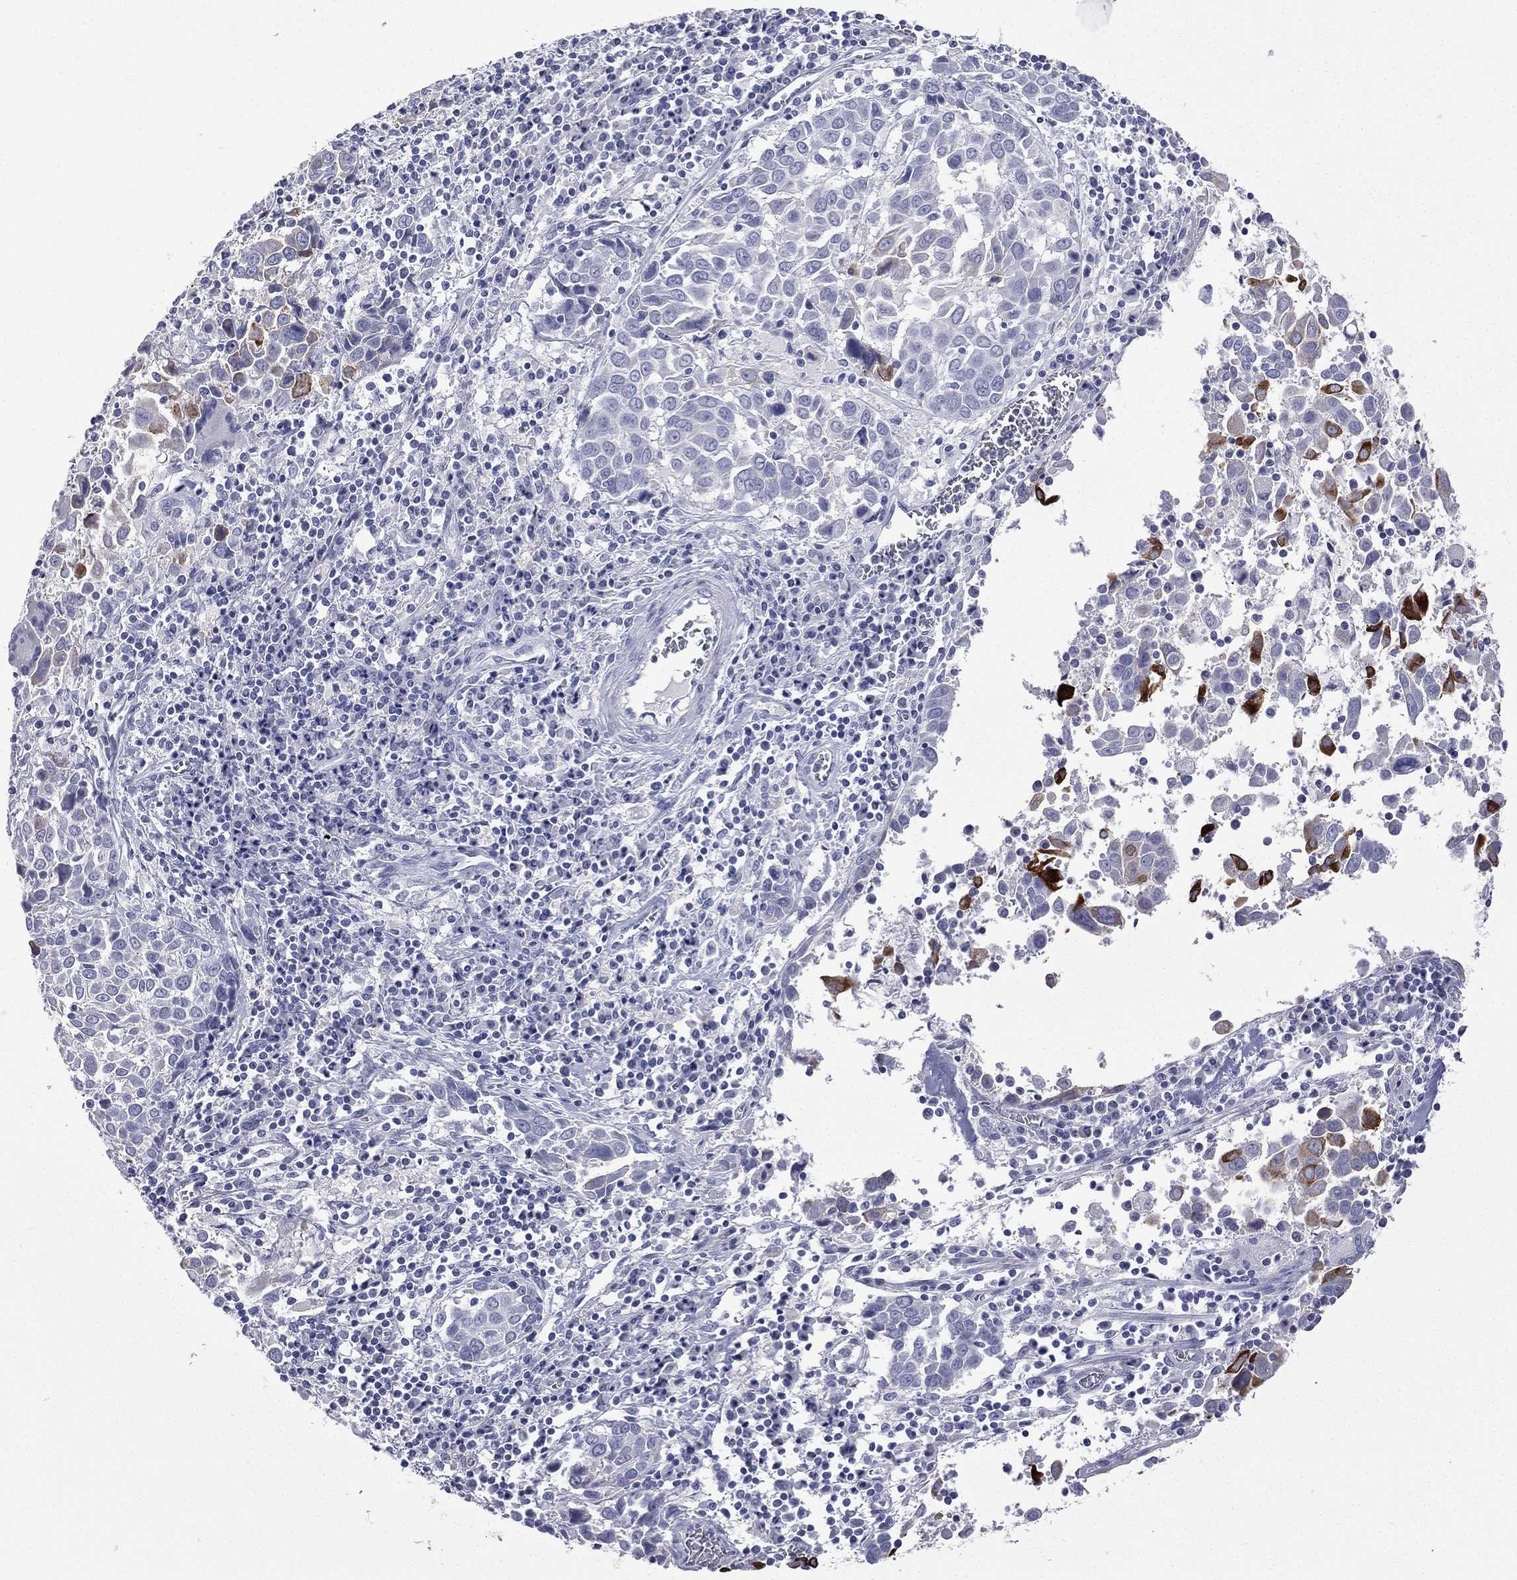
{"staining": {"intensity": "negative", "quantity": "none", "location": "none"}, "tissue": "lung cancer", "cell_type": "Tumor cells", "image_type": "cancer", "snomed": [{"axis": "morphology", "description": "Squamous cell carcinoma, NOS"}, {"axis": "topography", "description": "Lung"}], "caption": "An immunohistochemistry photomicrograph of squamous cell carcinoma (lung) is shown. There is no staining in tumor cells of squamous cell carcinoma (lung).", "gene": "CES2", "patient": {"sex": "male", "age": 57}}